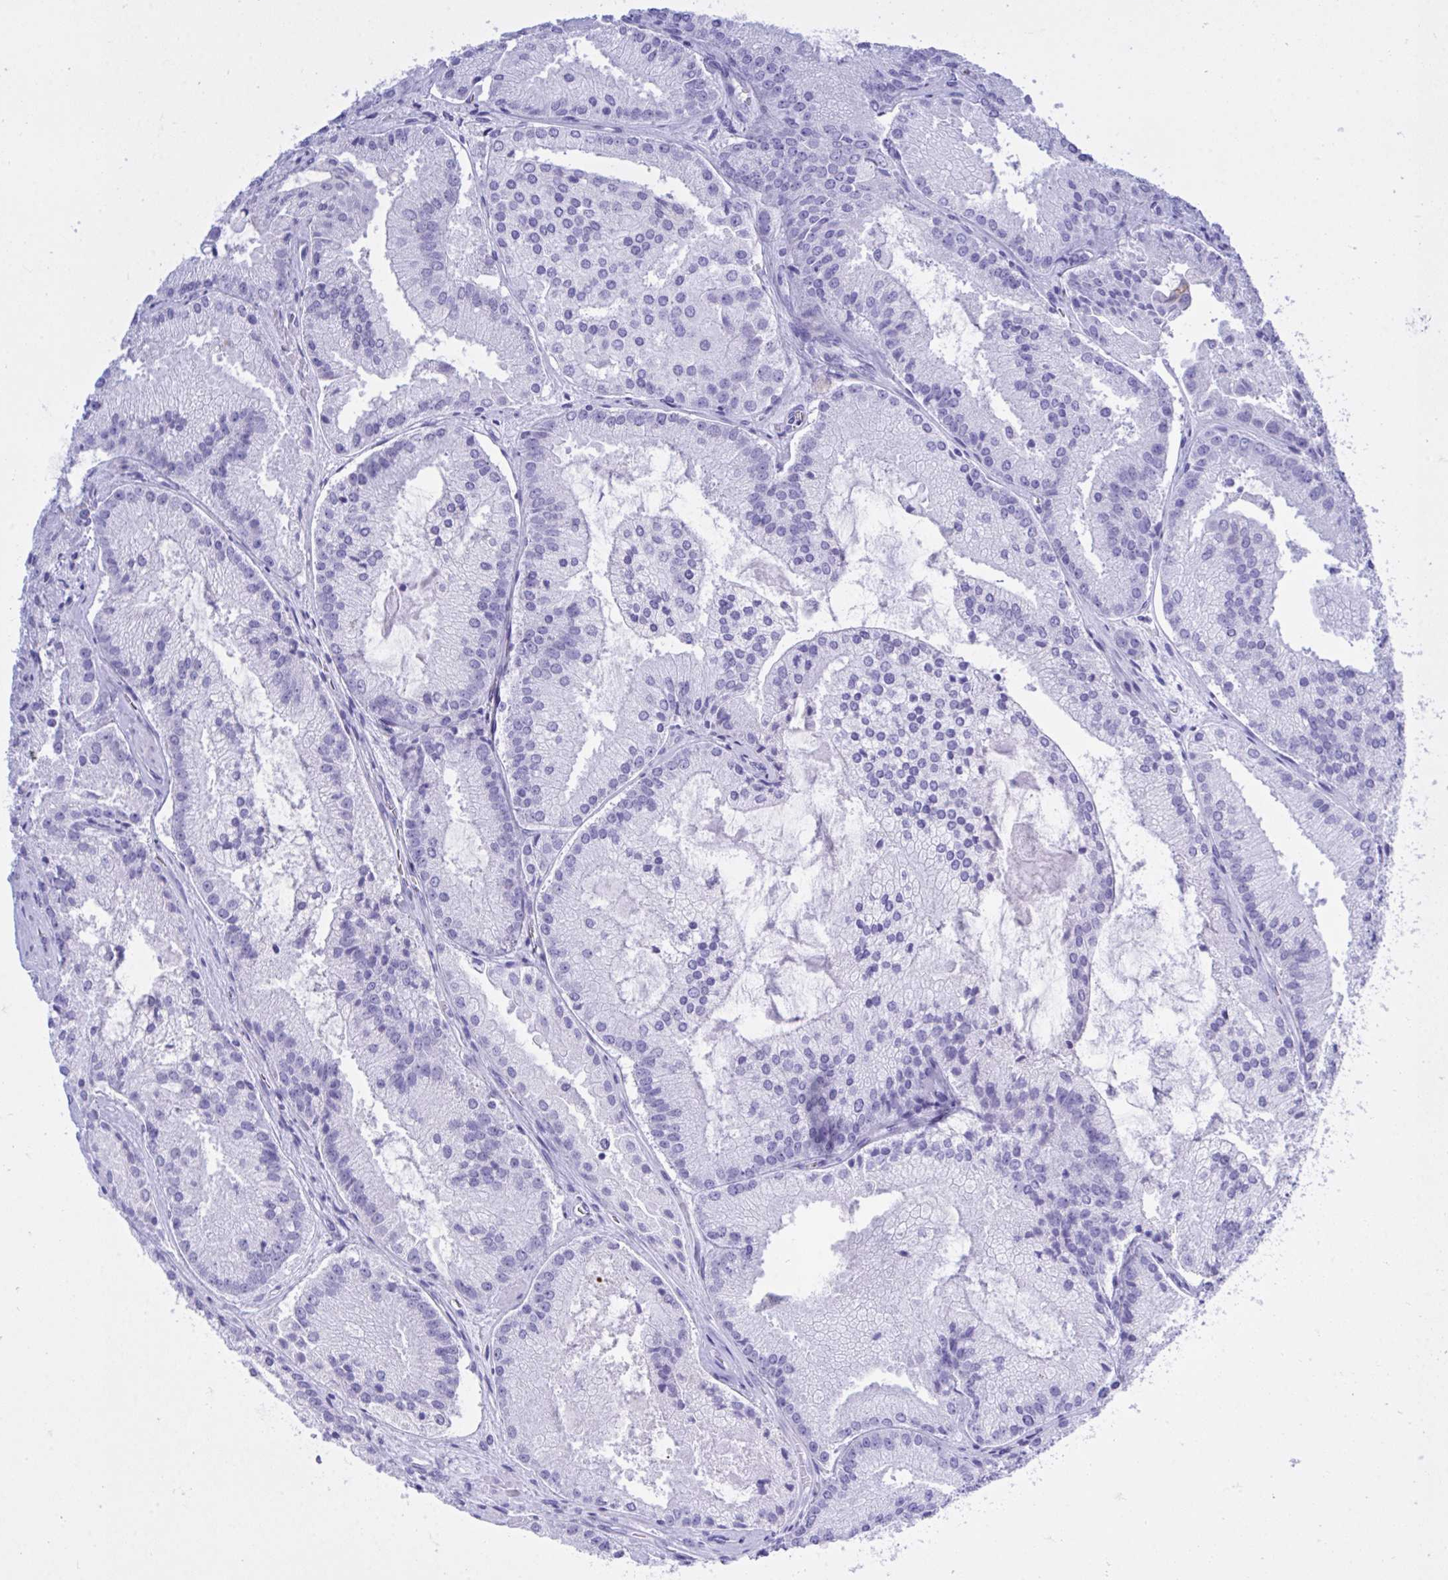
{"staining": {"intensity": "negative", "quantity": "none", "location": "none"}, "tissue": "prostate cancer", "cell_type": "Tumor cells", "image_type": "cancer", "snomed": [{"axis": "morphology", "description": "Adenocarcinoma, High grade"}, {"axis": "topography", "description": "Prostate"}], "caption": "This is an IHC micrograph of adenocarcinoma (high-grade) (prostate). There is no expression in tumor cells.", "gene": "BEX5", "patient": {"sex": "male", "age": 73}}